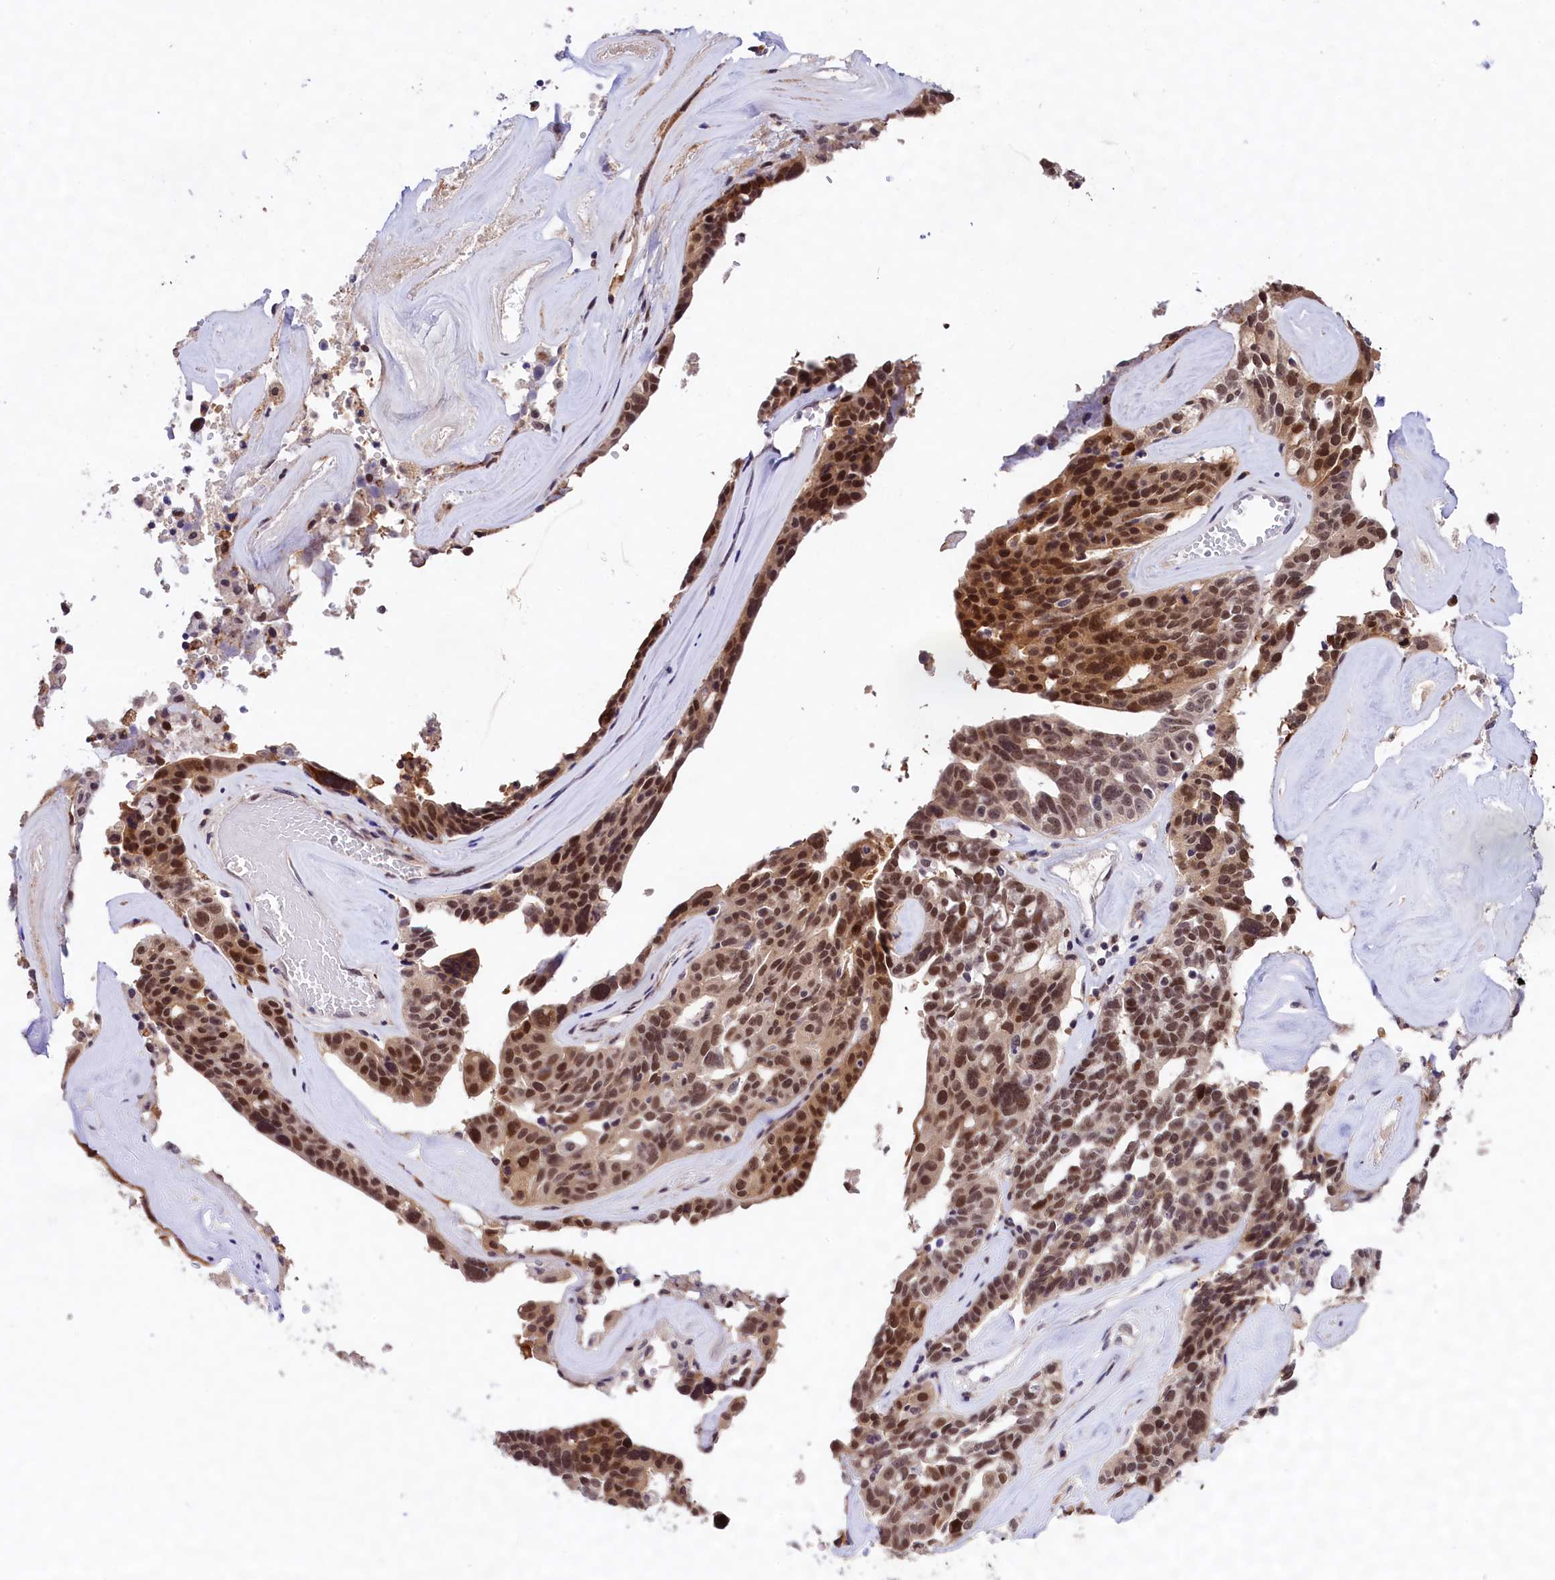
{"staining": {"intensity": "moderate", "quantity": ">75%", "location": "nuclear"}, "tissue": "ovarian cancer", "cell_type": "Tumor cells", "image_type": "cancer", "snomed": [{"axis": "morphology", "description": "Cystadenocarcinoma, serous, NOS"}, {"axis": "topography", "description": "Ovary"}], "caption": "Ovarian cancer (serous cystadenocarcinoma) stained with a brown dye reveals moderate nuclear positive staining in approximately >75% of tumor cells.", "gene": "FBXO45", "patient": {"sex": "female", "age": 59}}